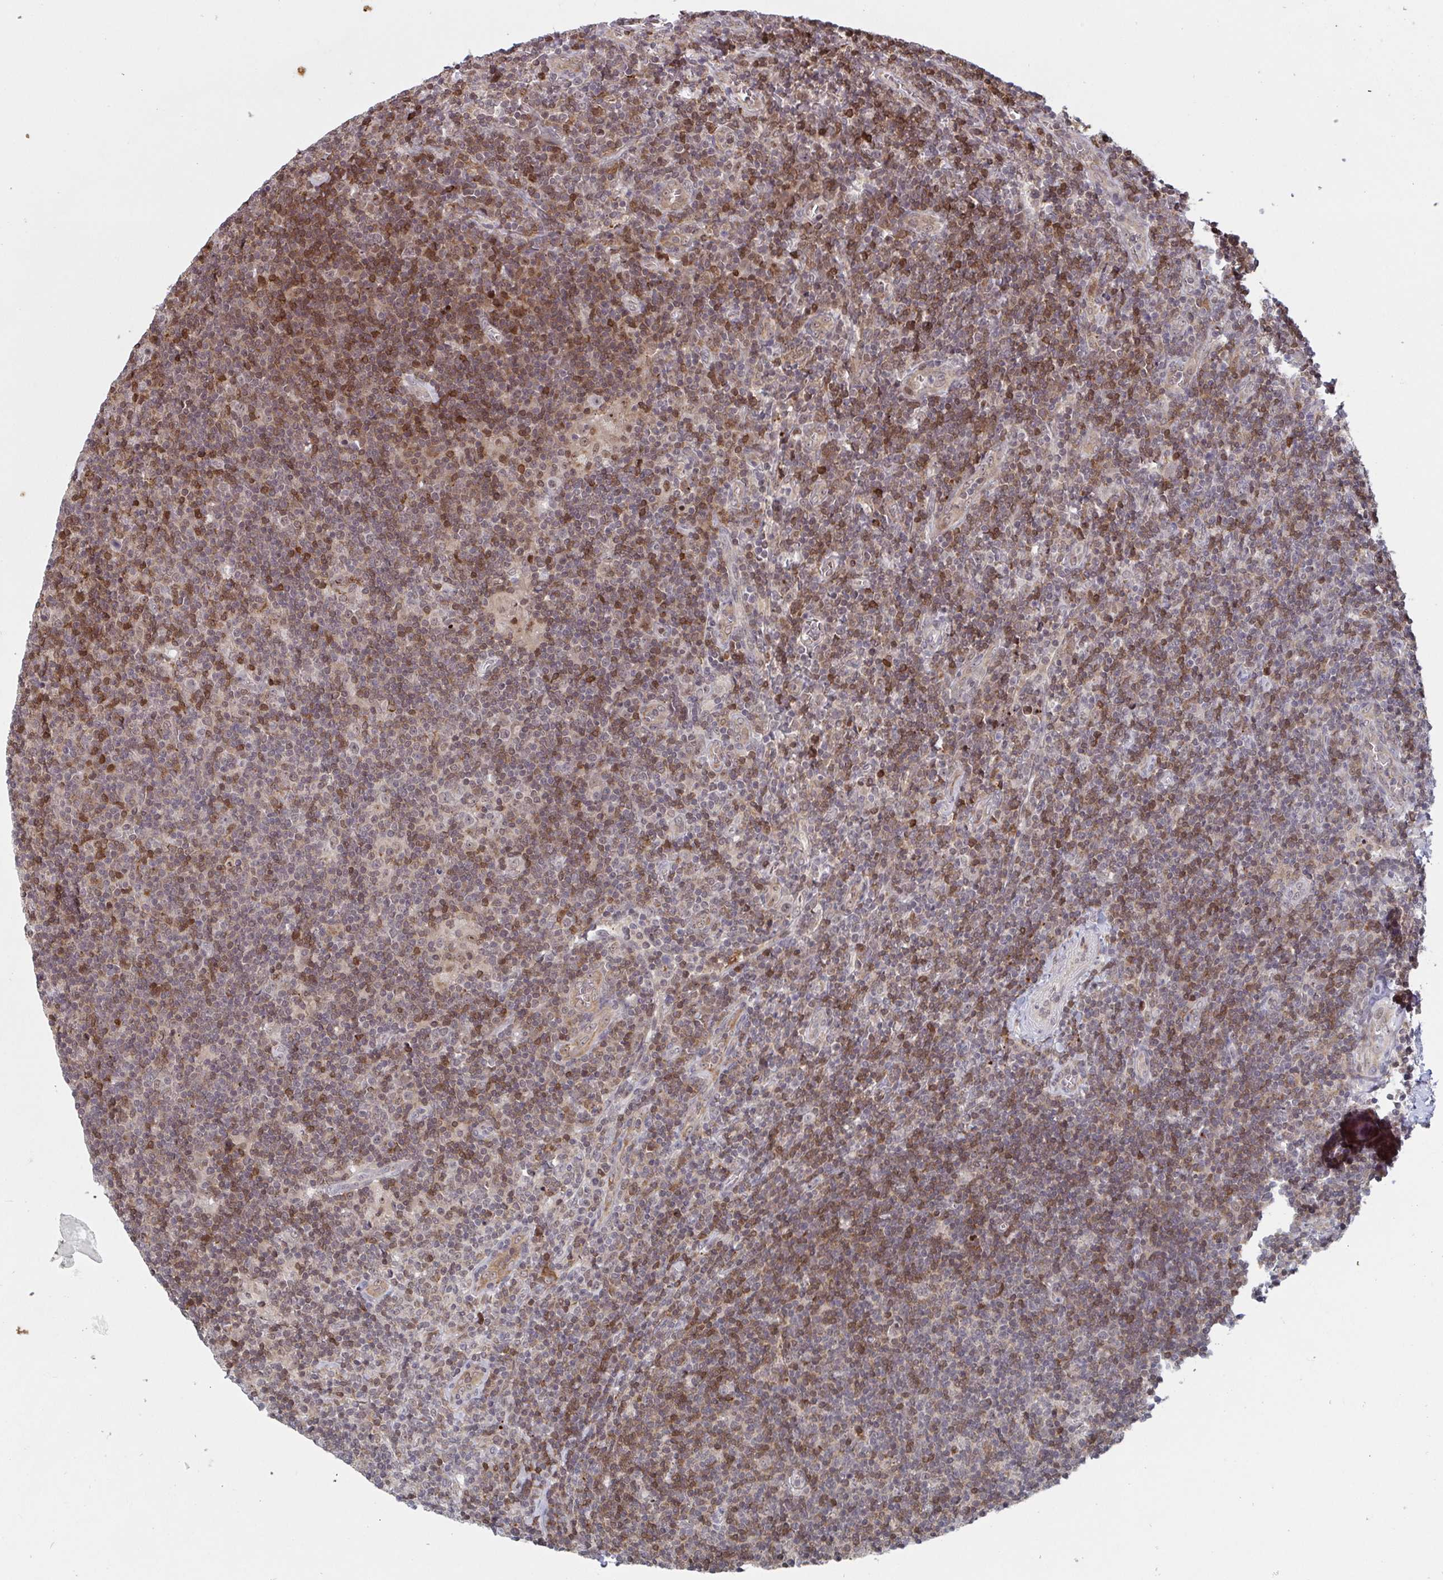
{"staining": {"intensity": "negative", "quantity": "none", "location": "none"}, "tissue": "lymphoma", "cell_type": "Tumor cells", "image_type": "cancer", "snomed": [{"axis": "morphology", "description": "Hodgkin's disease, NOS"}, {"axis": "topography", "description": "Lymph node"}], "caption": "Lymphoma stained for a protein using immunohistochemistry shows no positivity tumor cells.", "gene": "NLRP13", "patient": {"sex": "male", "age": 40}}